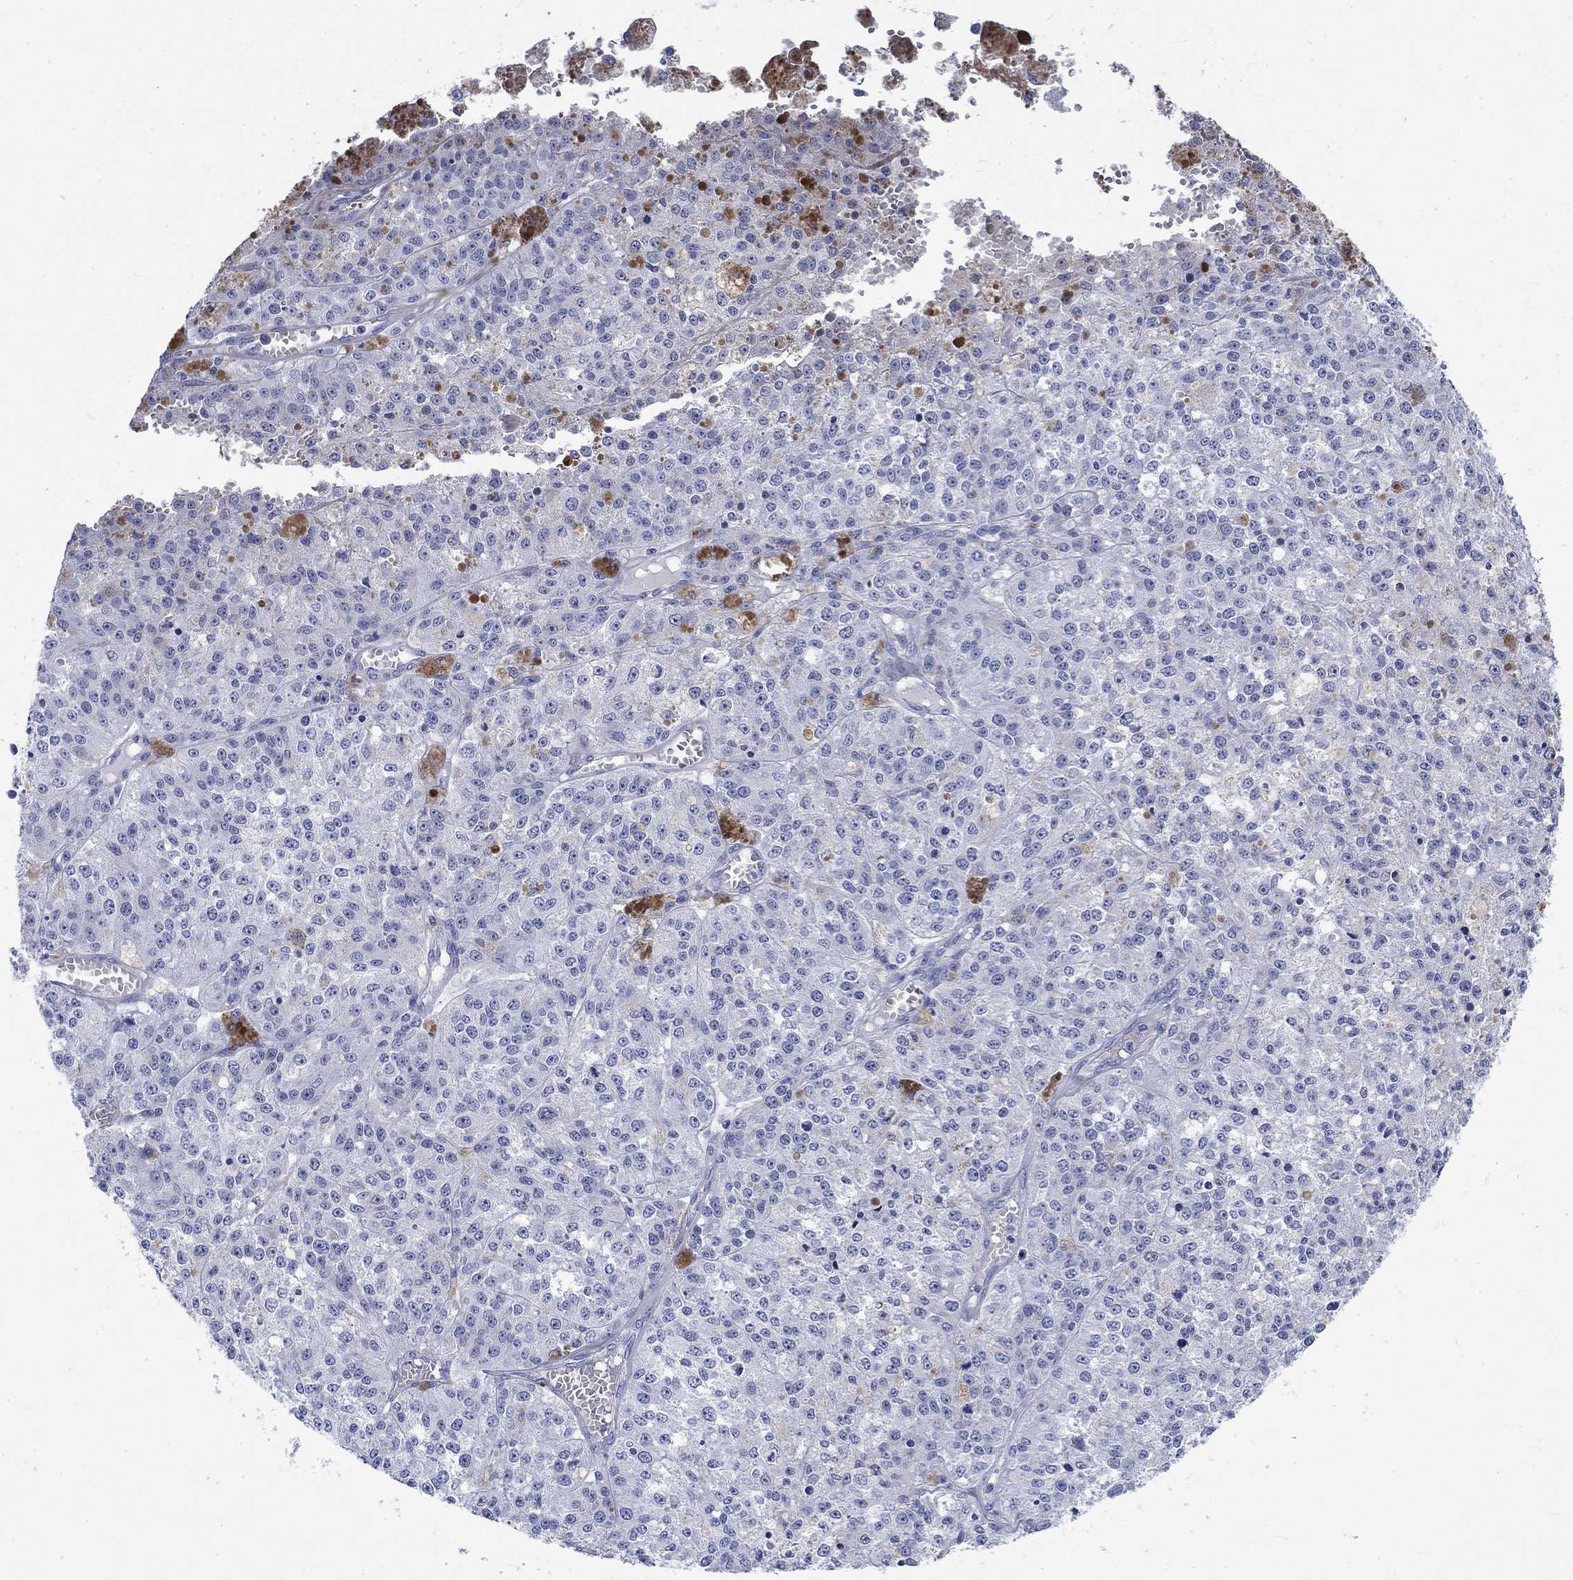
{"staining": {"intensity": "negative", "quantity": "none", "location": "none"}, "tissue": "melanoma", "cell_type": "Tumor cells", "image_type": "cancer", "snomed": [{"axis": "morphology", "description": "Malignant melanoma, Metastatic site"}, {"axis": "topography", "description": "Lymph node"}], "caption": "IHC micrograph of neoplastic tissue: human melanoma stained with DAB exhibits no significant protein positivity in tumor cells.", "gene": "KRT76", "patient": {"sex": "female", "age": 64}}